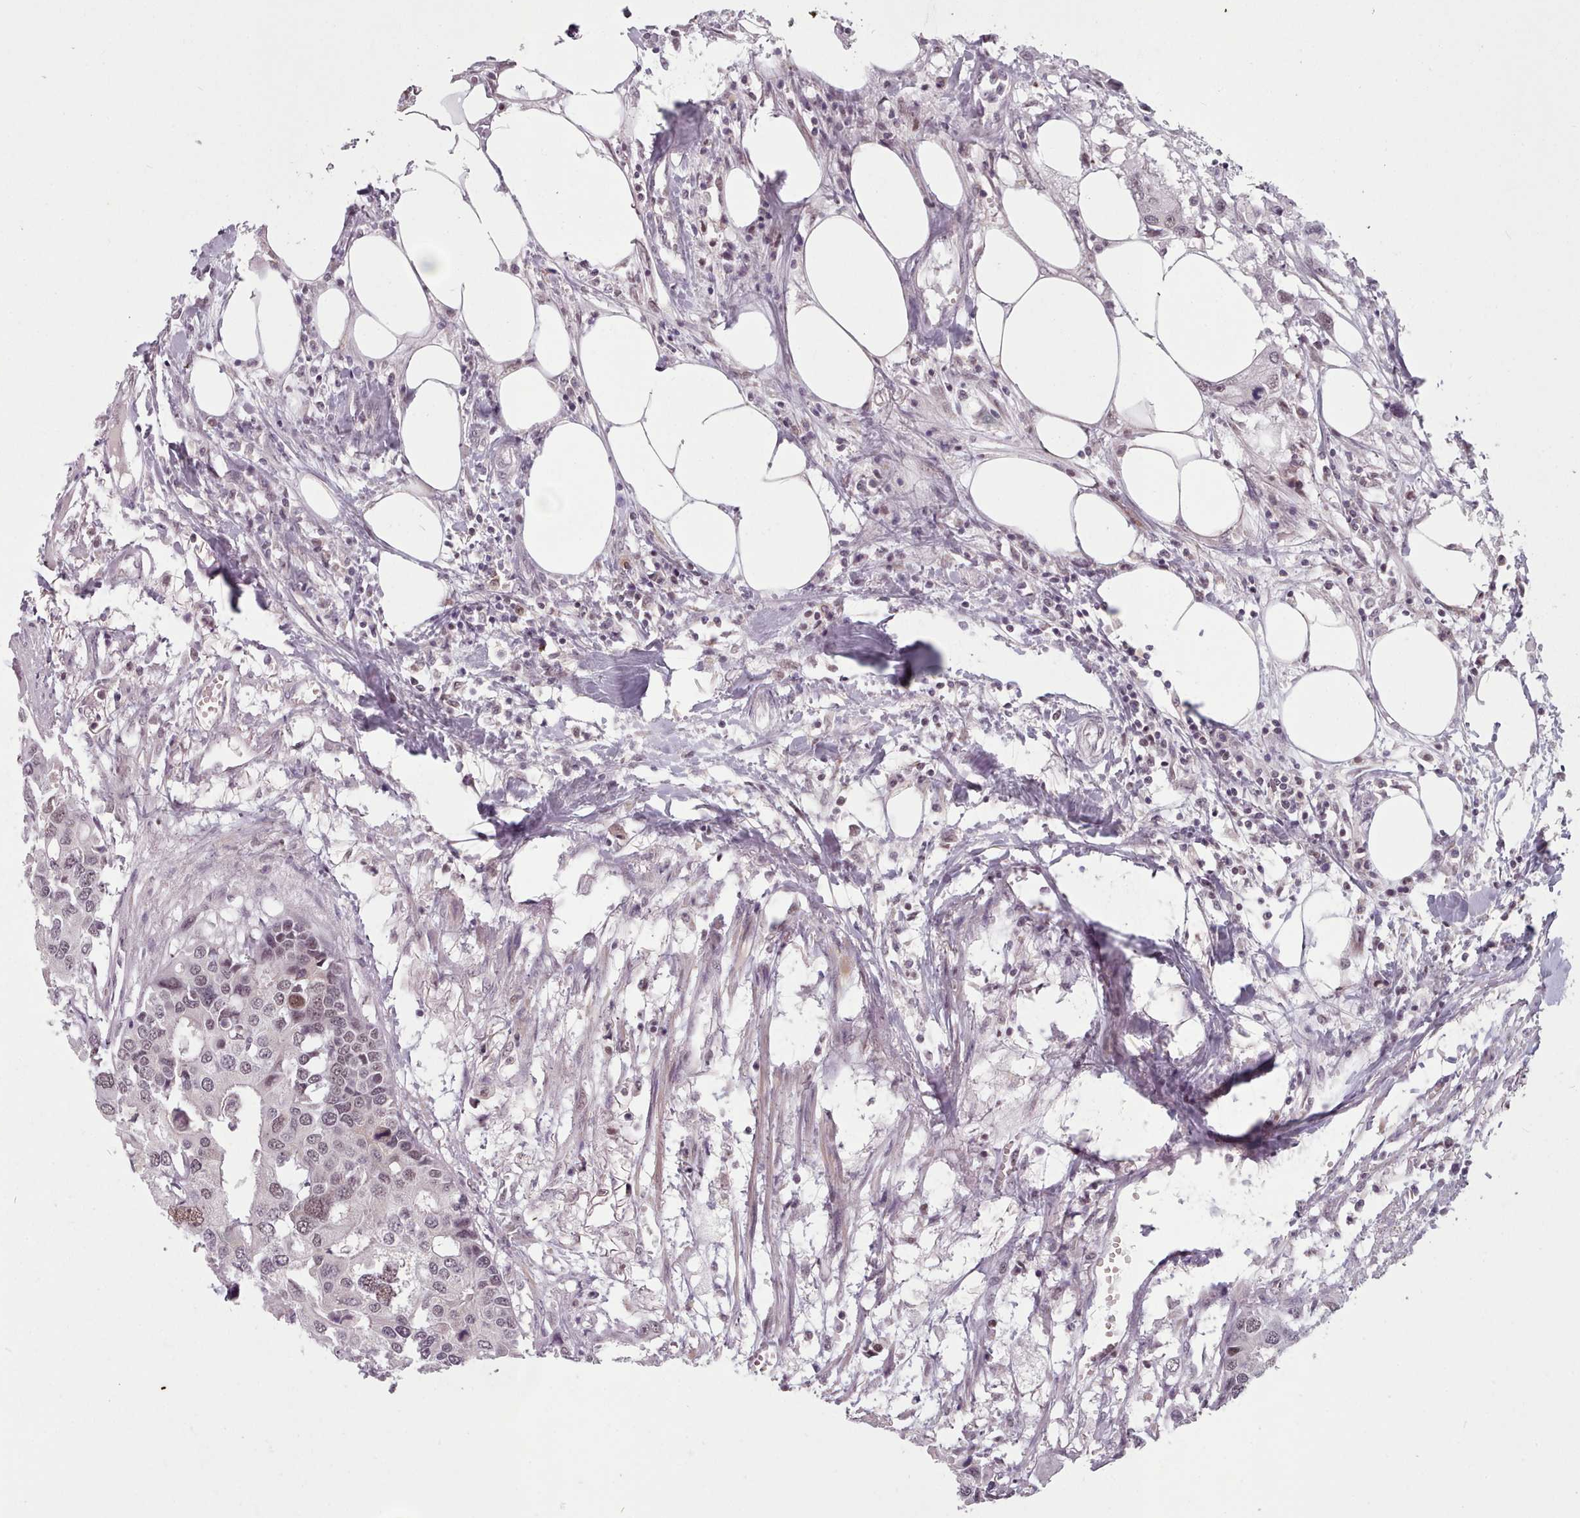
{"staining": {"intensity": "moderate", "quantity": "<25%", "location": "nuclear"}, "tissue": "colorectal cancer", "cell_type": "Tumor cells", "image_type": "cancer", "snomed": [{"axis": "morphology", "description": "Adenocarcinoma, NOS"}, {"axis": "topography", "description": "Colon"}], "caption": "Moderate nuclear expression is seen in approximately <25% of tumor cells in colorectal adenocarcinoma.", "gene": "SRSF9", "patient": {"sex": "male", "age": 77}}